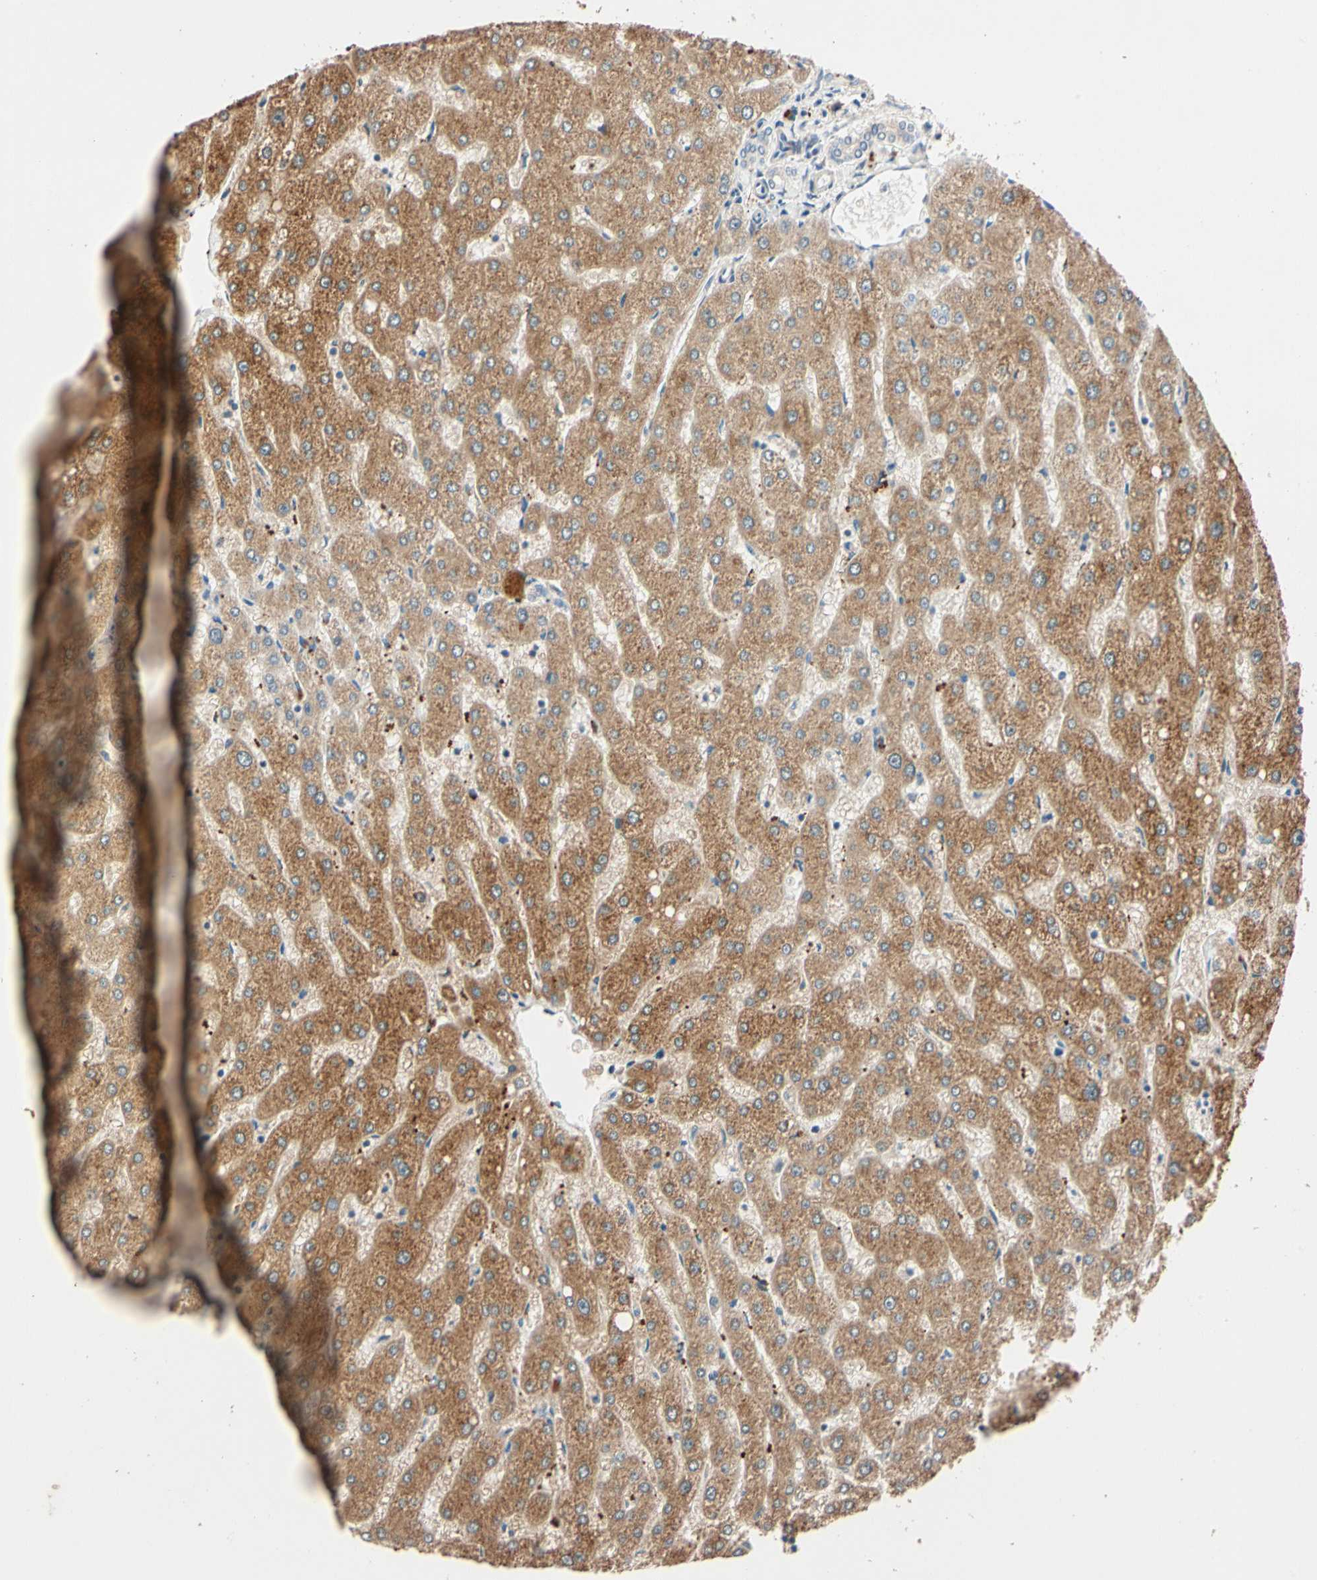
{"staining": {"intensity": "negative", "quantity": "none", "location": "none"}, "tissue": "liver", "cell_type": "Cholangiocytes", "image_type": "normal", "snomed": [{"axis": "morphology", "description": "Normal tissue, NOS"}, {"axis": "topography", "description": "Liver"}], "caption": "A high-resolution image shows immunohistochemistry (IHC) staining of unremarkable liver, which shows no significant staining in cholangiocytes.", "gene": "ACSL5", "patient": {"sex": "male", "age": 67}}